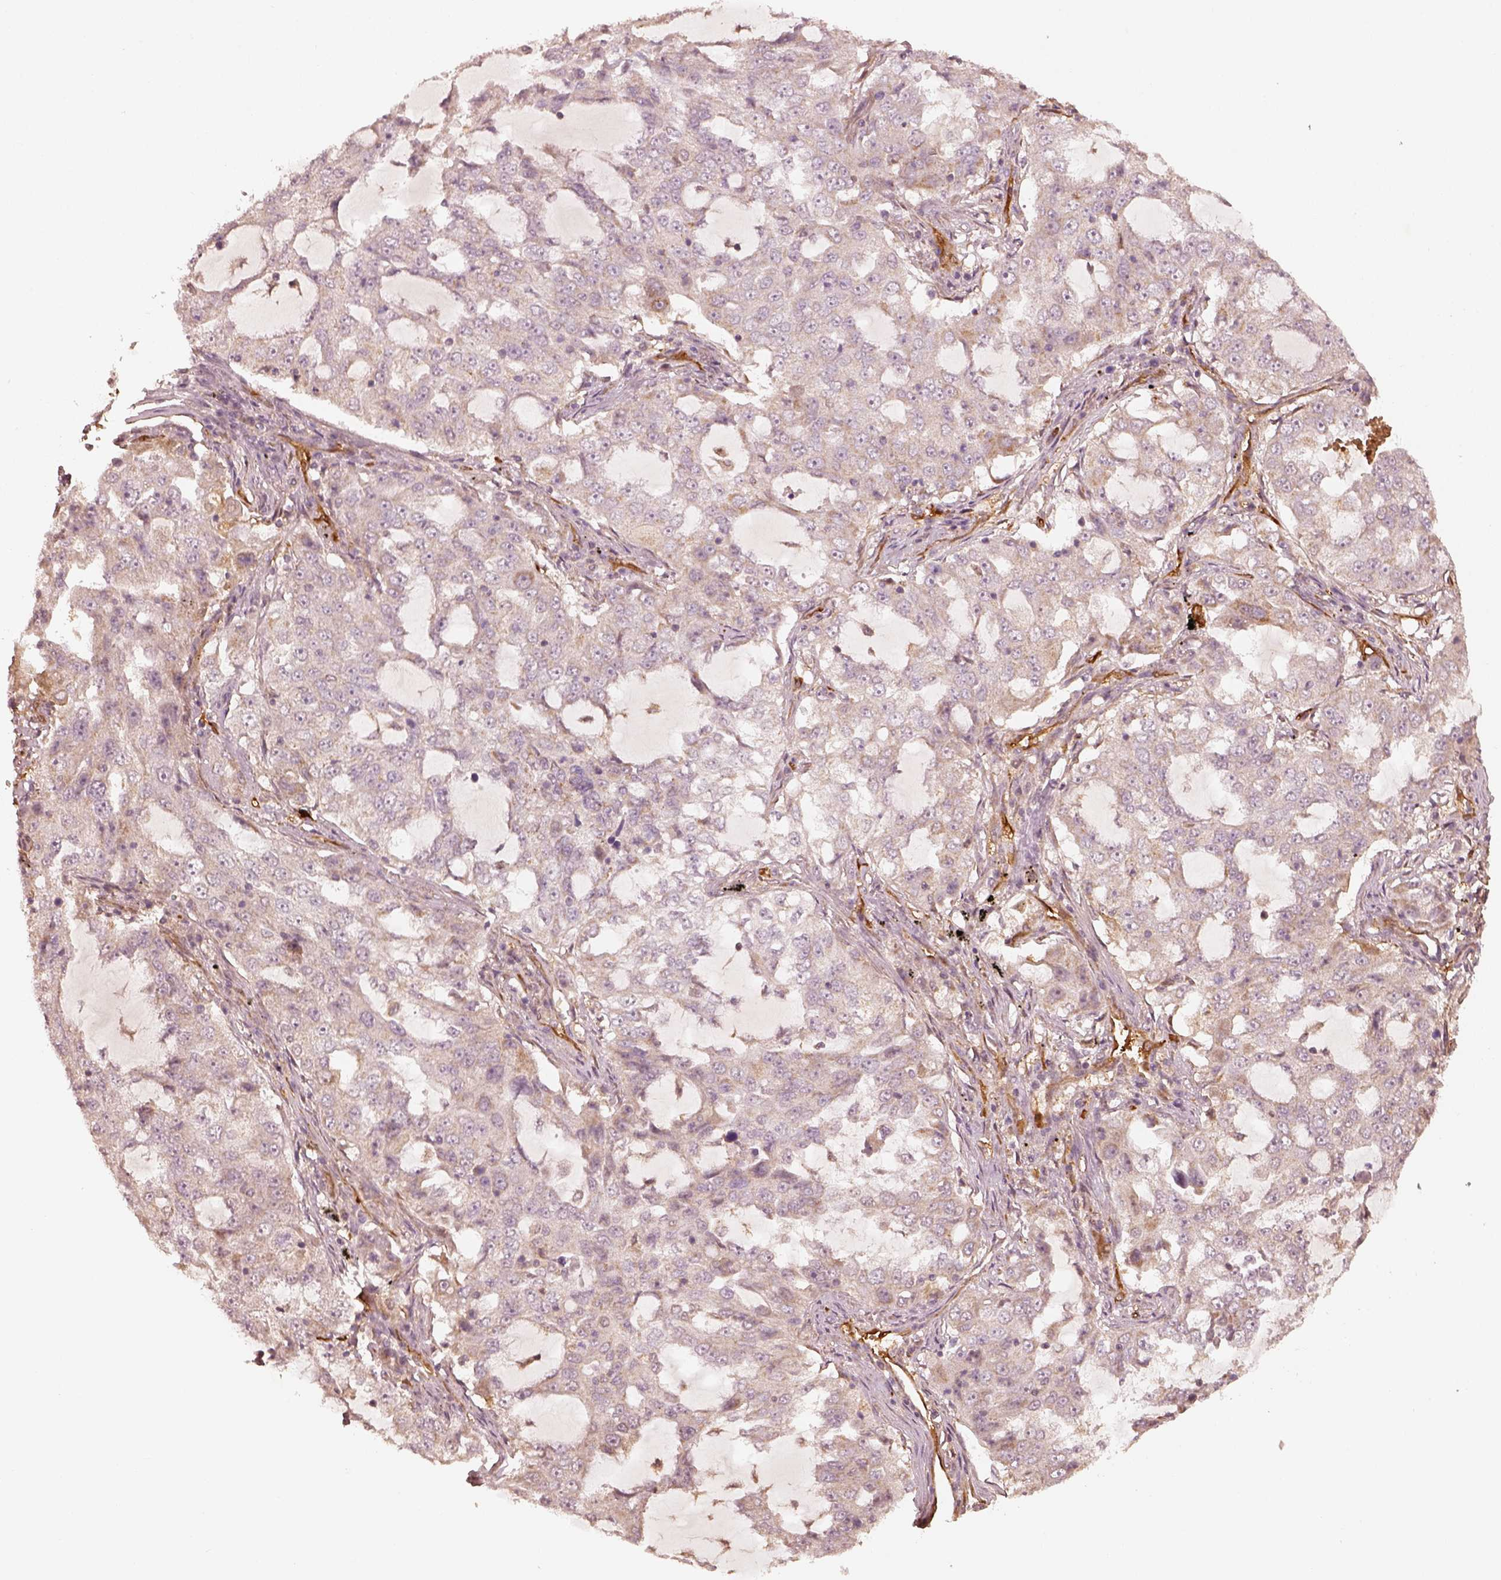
{"staining": {"intensity": "weak", "quantity": "<25%", "location": "cytoplasmic/membranous"}, "tissue": "lung cancer", "cell_type": "Tumor cells", "image_type": "cancer", "snomed": [{"axis": "morphology", "description": "Adenocarcinoma, NOS"}, {"axis": "topography", "description": "Lung"}], "caption": "This is an immunohistochemistry image of human adenocarcinoma (lung). There is no expression in tumor cells.", "gene": "FSCN1", "patient": {"sex": "female", "age": 61}}